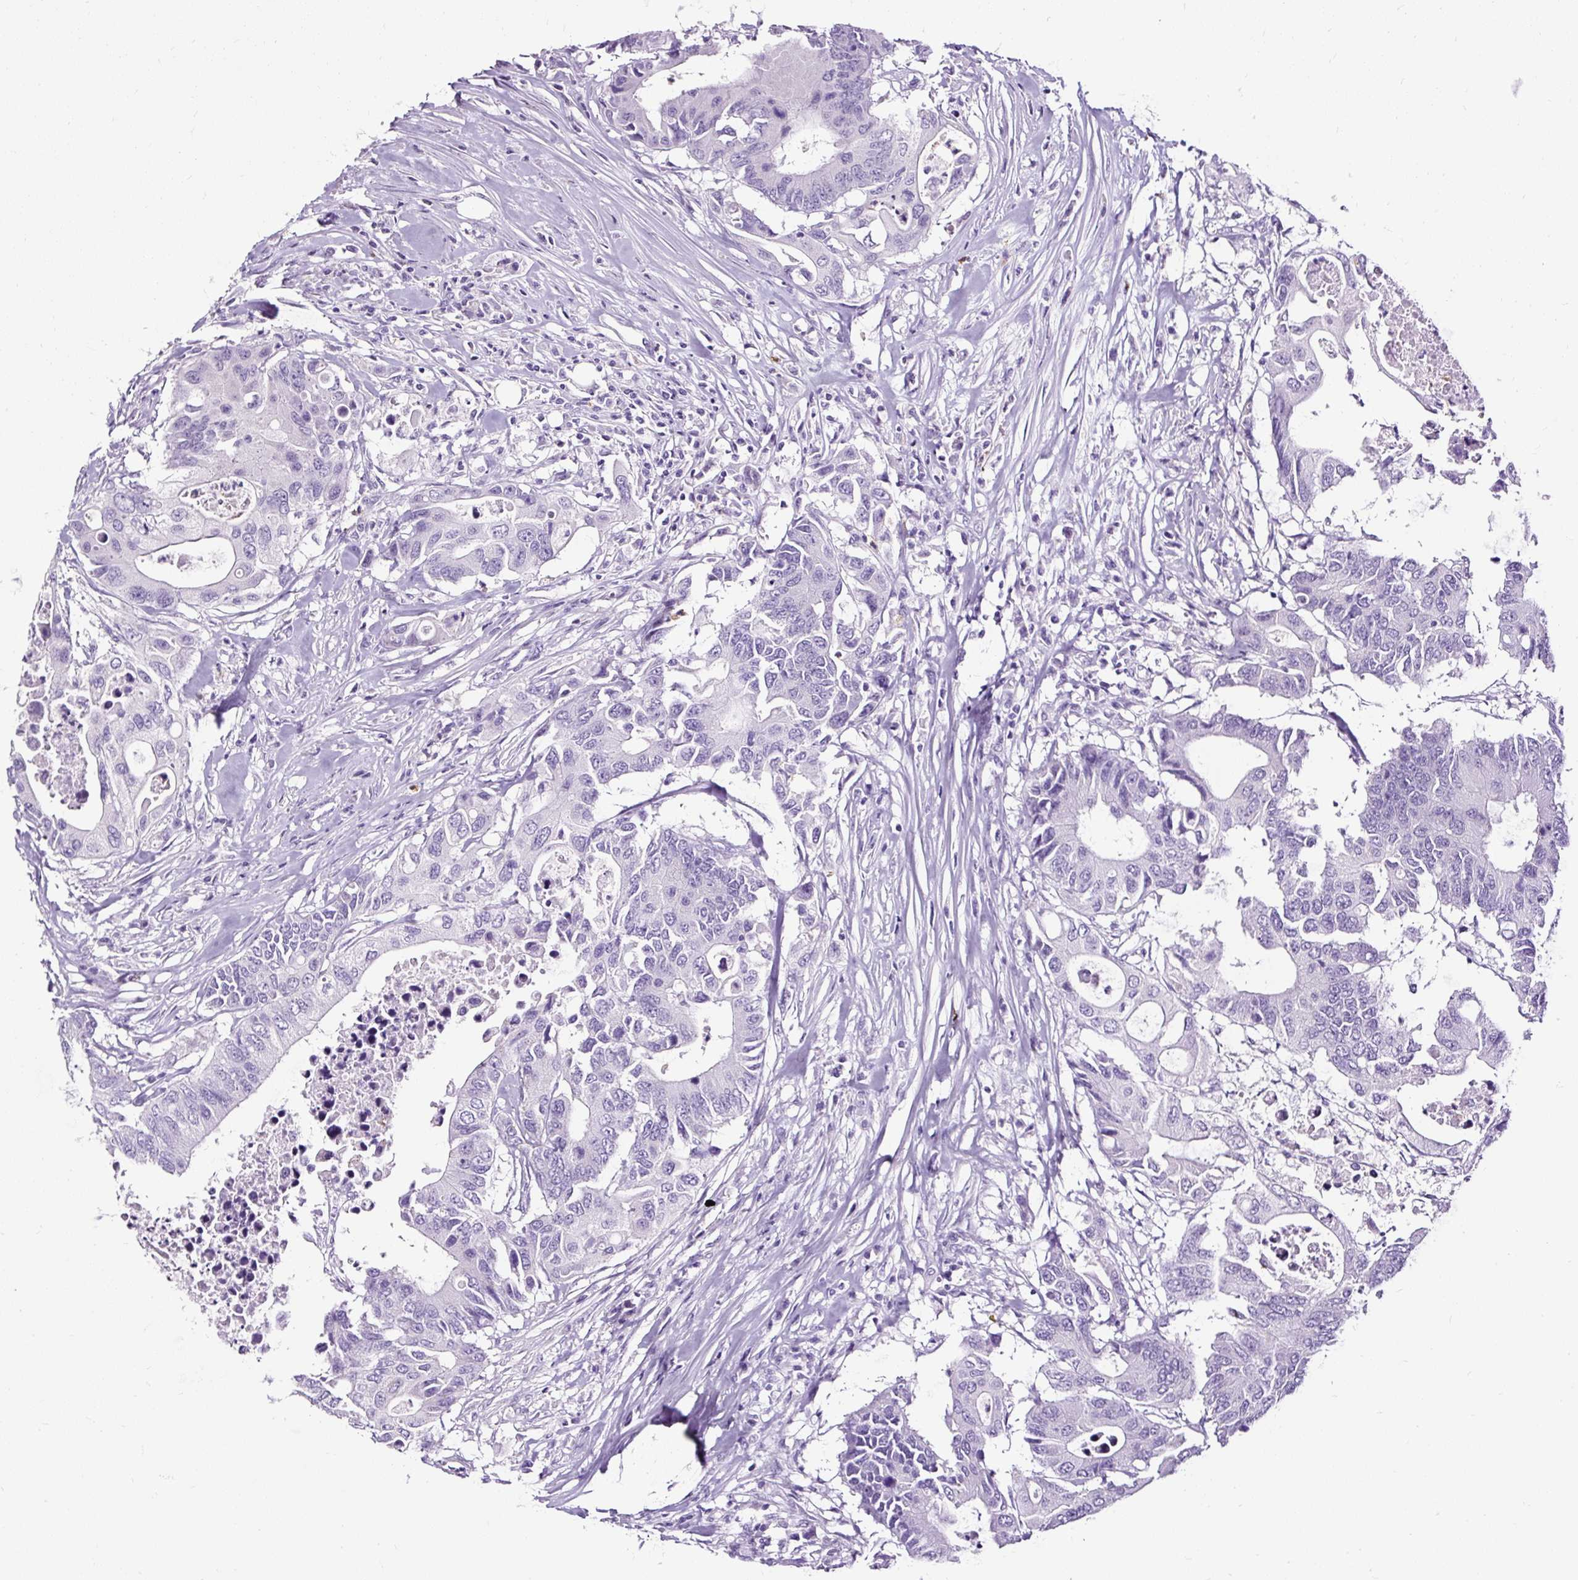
{"staining": {"intensity": "negative", "quantity": "none", "location": "none"}, "tissue": "colorectal cancer", "cell_type": "Tumor cells", "image_type": "cancer", "snomed": [{"axis": "morphology", "description": "Adenocarcinoma, NOS"}, {"axis": "topography", "description": "Colon"}], "caption": "Micrograph shows no protein positivity in tumor cells of colorectal cancer (adenocarcinoma) tissue. (Brightfield microscopy of DAB immunohistochemistry (IHC) at high magnification).", "gene": "SLC7A8", "patient": {"sex": "male", "age": 71}}